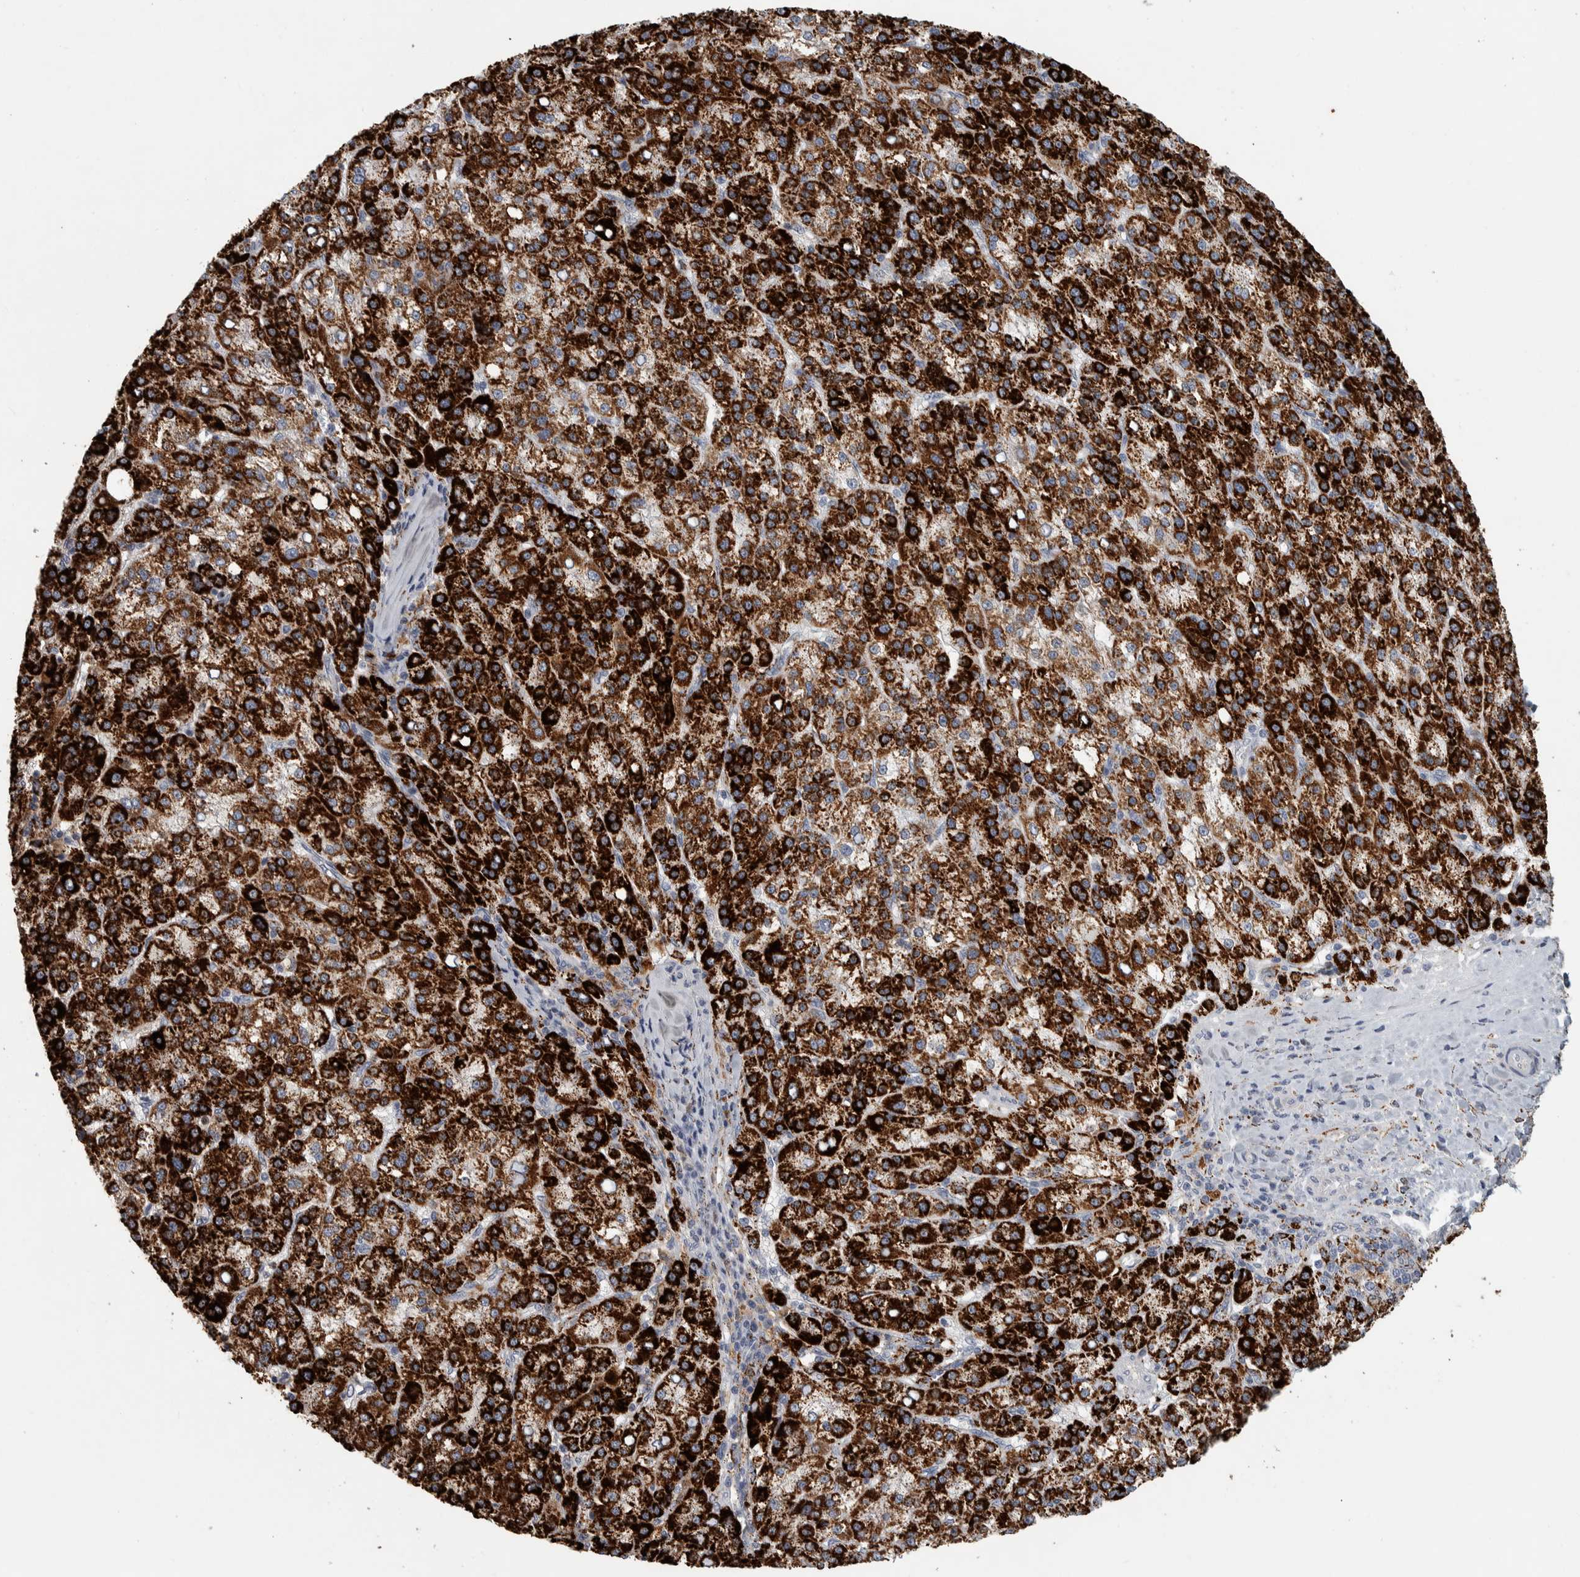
{"staining": {"intensity": "strong", "quantity": ">75%", "location": "cytoplasmic/membranous"}, "tissue": "liver cancer", "cell_type": "Tumor cells", "image_type": "cancer", "snomed": [{"axis": "morphology", "description": "Carcinoma, Hepatocellular, NOS"}, {"axis": "topography", "description": "Liver"}], "caption": "Protein expression analysis of human liver cancer reveals strong cytoplasmic/membranous staining in about >75% of tumor cells.", "gene": "FAM78A", "patient": {"sex": "female", "age": 58}}